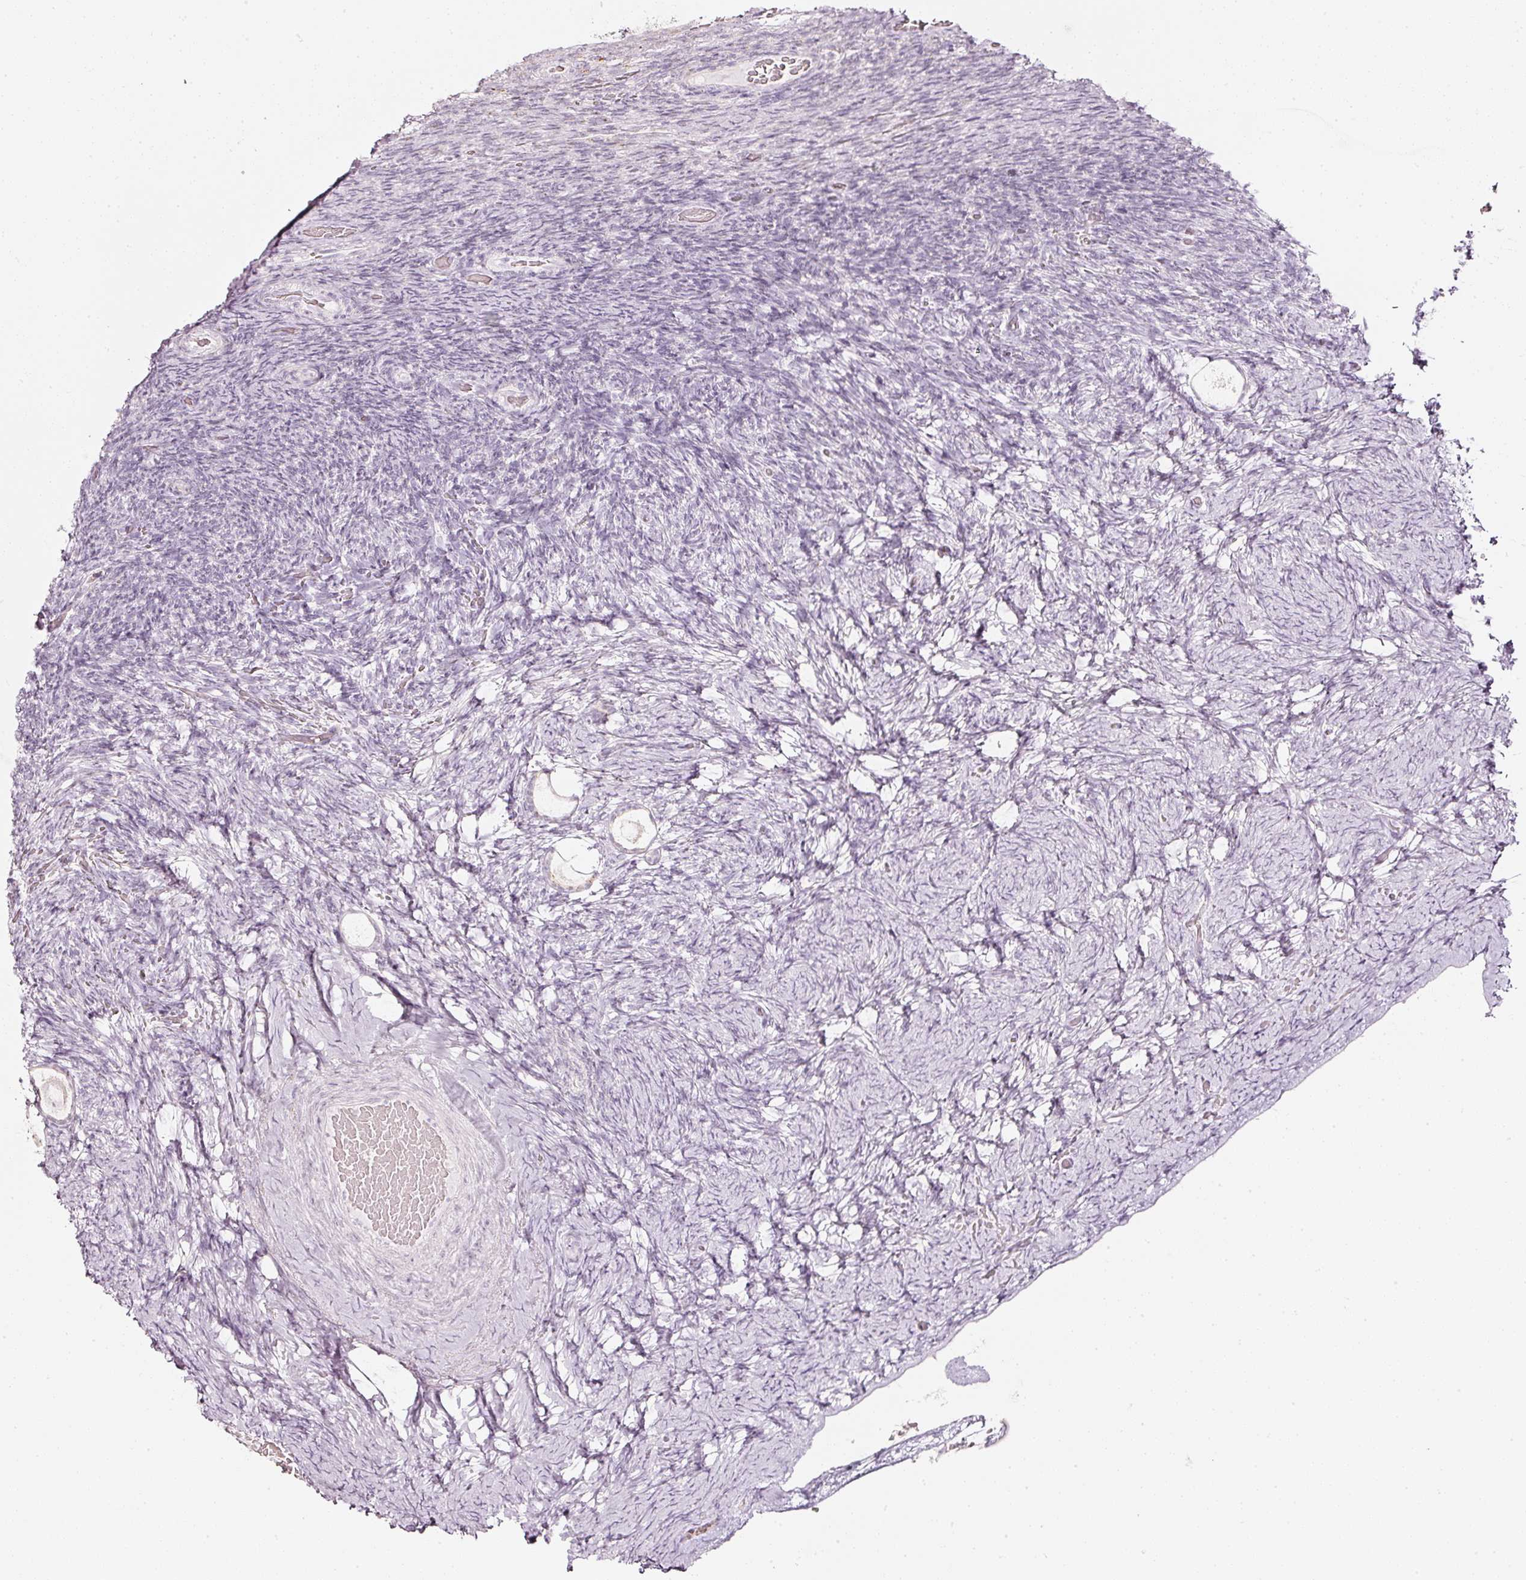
{"staining": {"intensity": "negative", "quantity": "none", "location": "none"}, "tissue": "ovary", "cell_type": "Follicle cells", "image_type": "normal", "snomed": [{"axis": "morphology", "description": "Normal tissue, NOS"}, {"axis": "topography", "description": "Ovary"}], "caption": "IHC image of normal ovary: ovary stained with DAB (3,3'-diaminobenzidine) displays no significant protein staining in follicle cells.", "gene": "SDF4", "patient": {"sex": "female", "age": 34}}